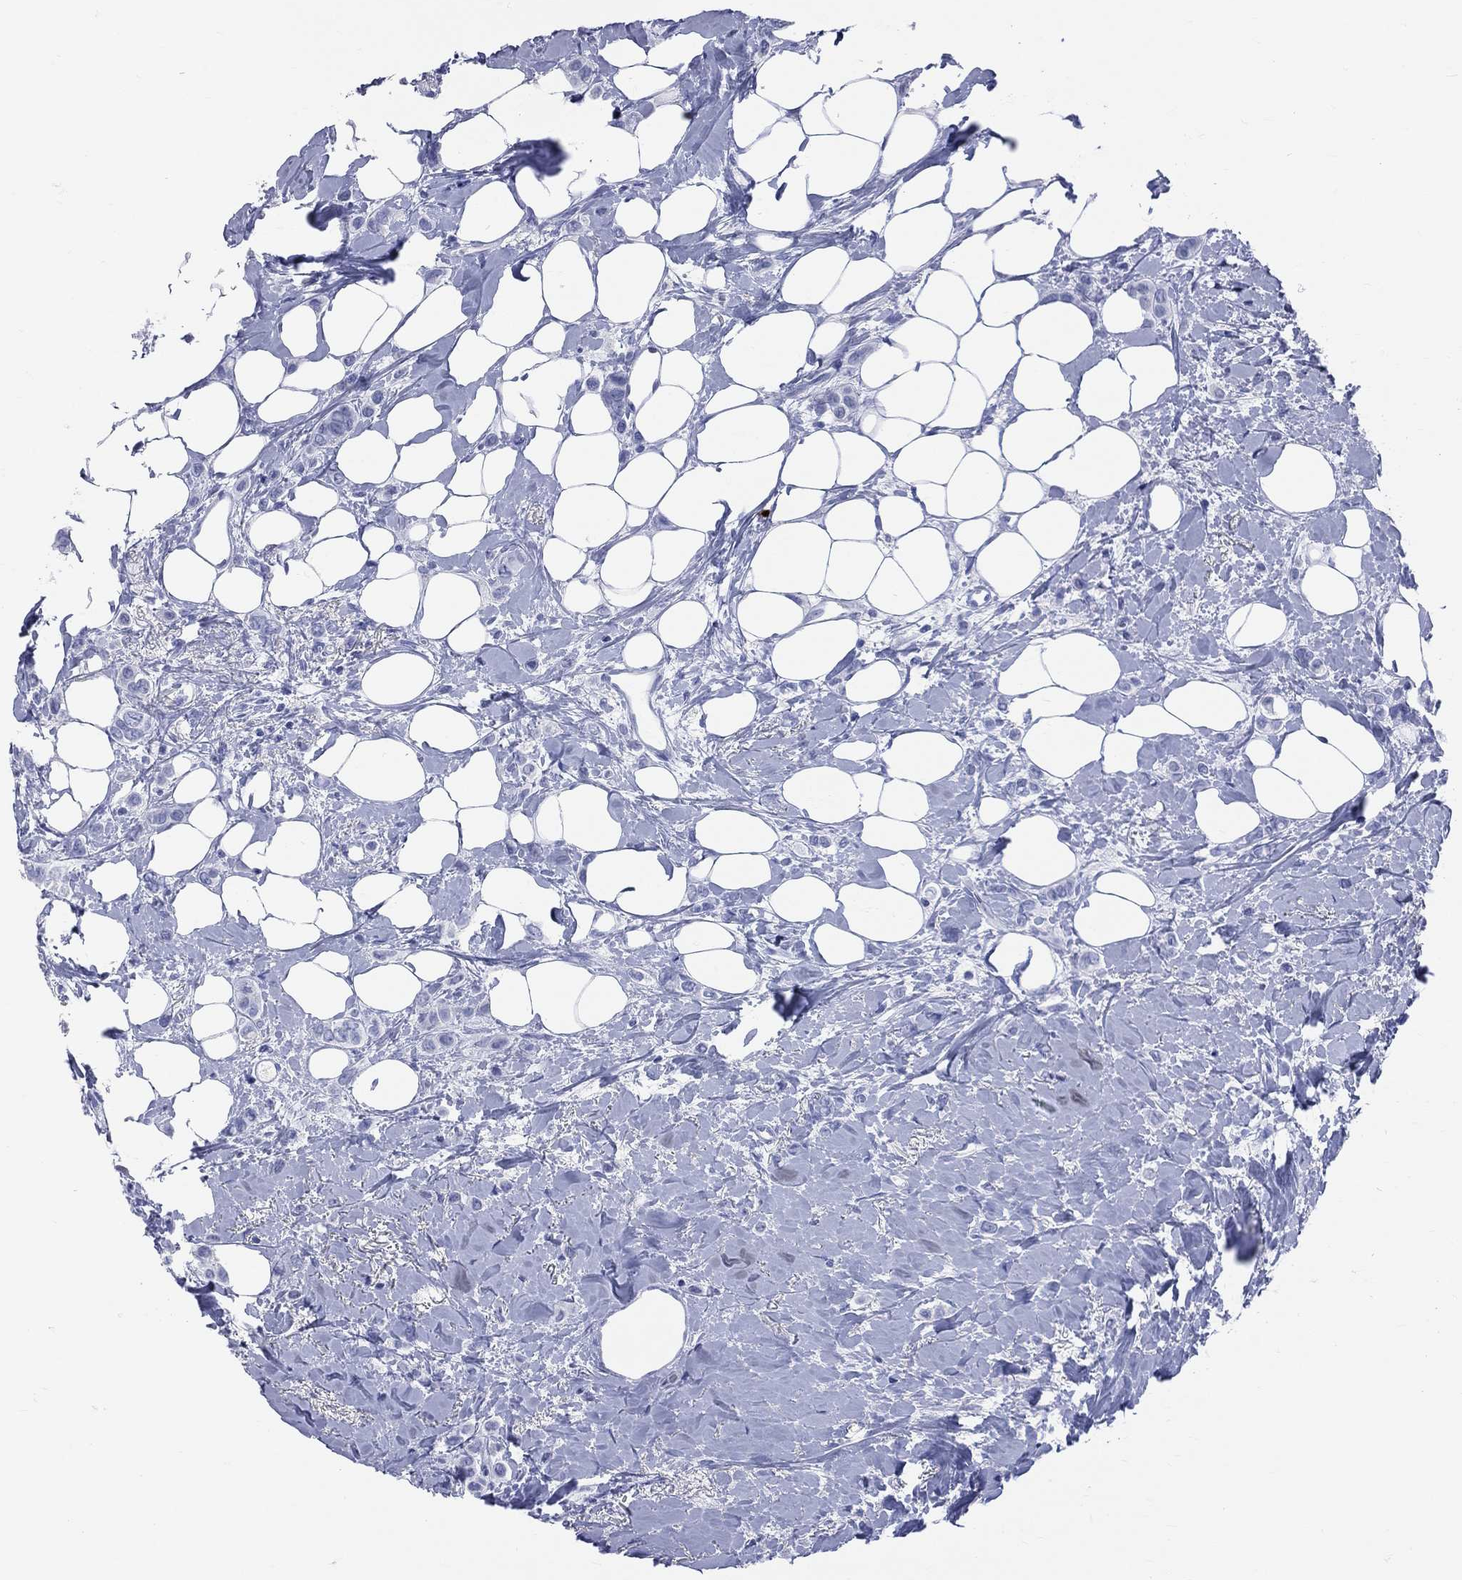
{"staining": {"intensity": "negative", "quantity": "none", "location": "none"}, "tissue": "breast cancer", "cell_type": "Tumor cells", "image_type": "cancer", "snomed": [{"axis": "morphology", "description": "Lobular carcinoma"}, {"axis": "topography", "description": "Breast"}], "caption": "This image is of breast lobular carcinoma stained with IHC to label a protein in brown with the nuclei are counter-stained blue. There is no positivity in tumor cells. Nuclei are stained in blue.", "gene": "PGLYRP1", "patient": {"sex": "female", "age": 66}}